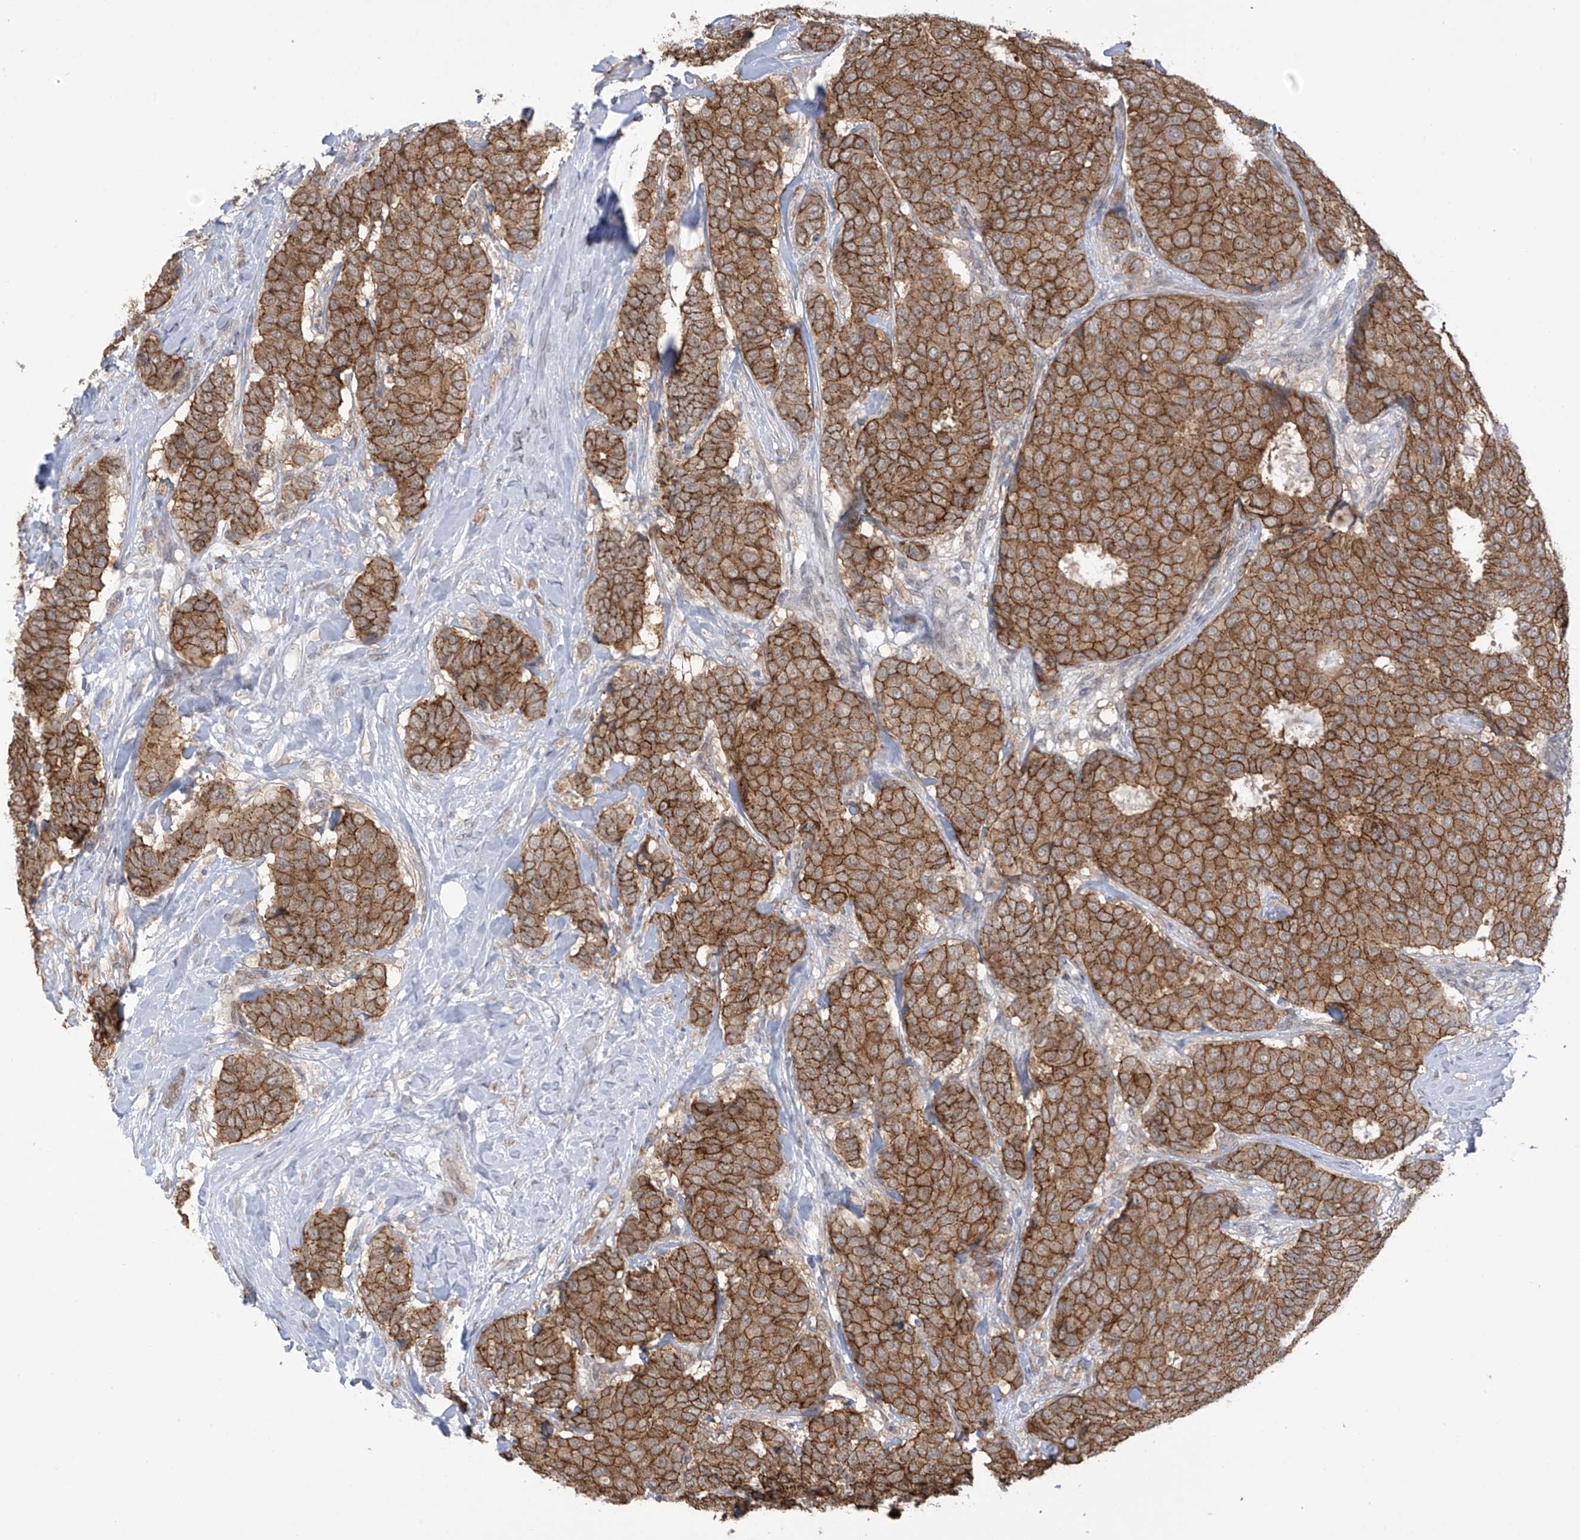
{"staining": {"intensity": "strong", "quantity": ">75%", "location": "cytoplasmic/membranous"}, "tissue": "breast cancer", "cell_type": "Tumor cells", "image_type": "cancer", "snomed": [{"axis": "morphology", "description": "Duct carcinoma"}, {"axis": "topography", "description": "Breast"}], "caption": "Tumor cells reveal high levels of strong cytoplasmic/membranous positivity in approximately >75% of cells in infiltrating ductal carcinoma (breast).", "gene": "KIAA1522", "patient": {"sex": "female", "age": 75}}